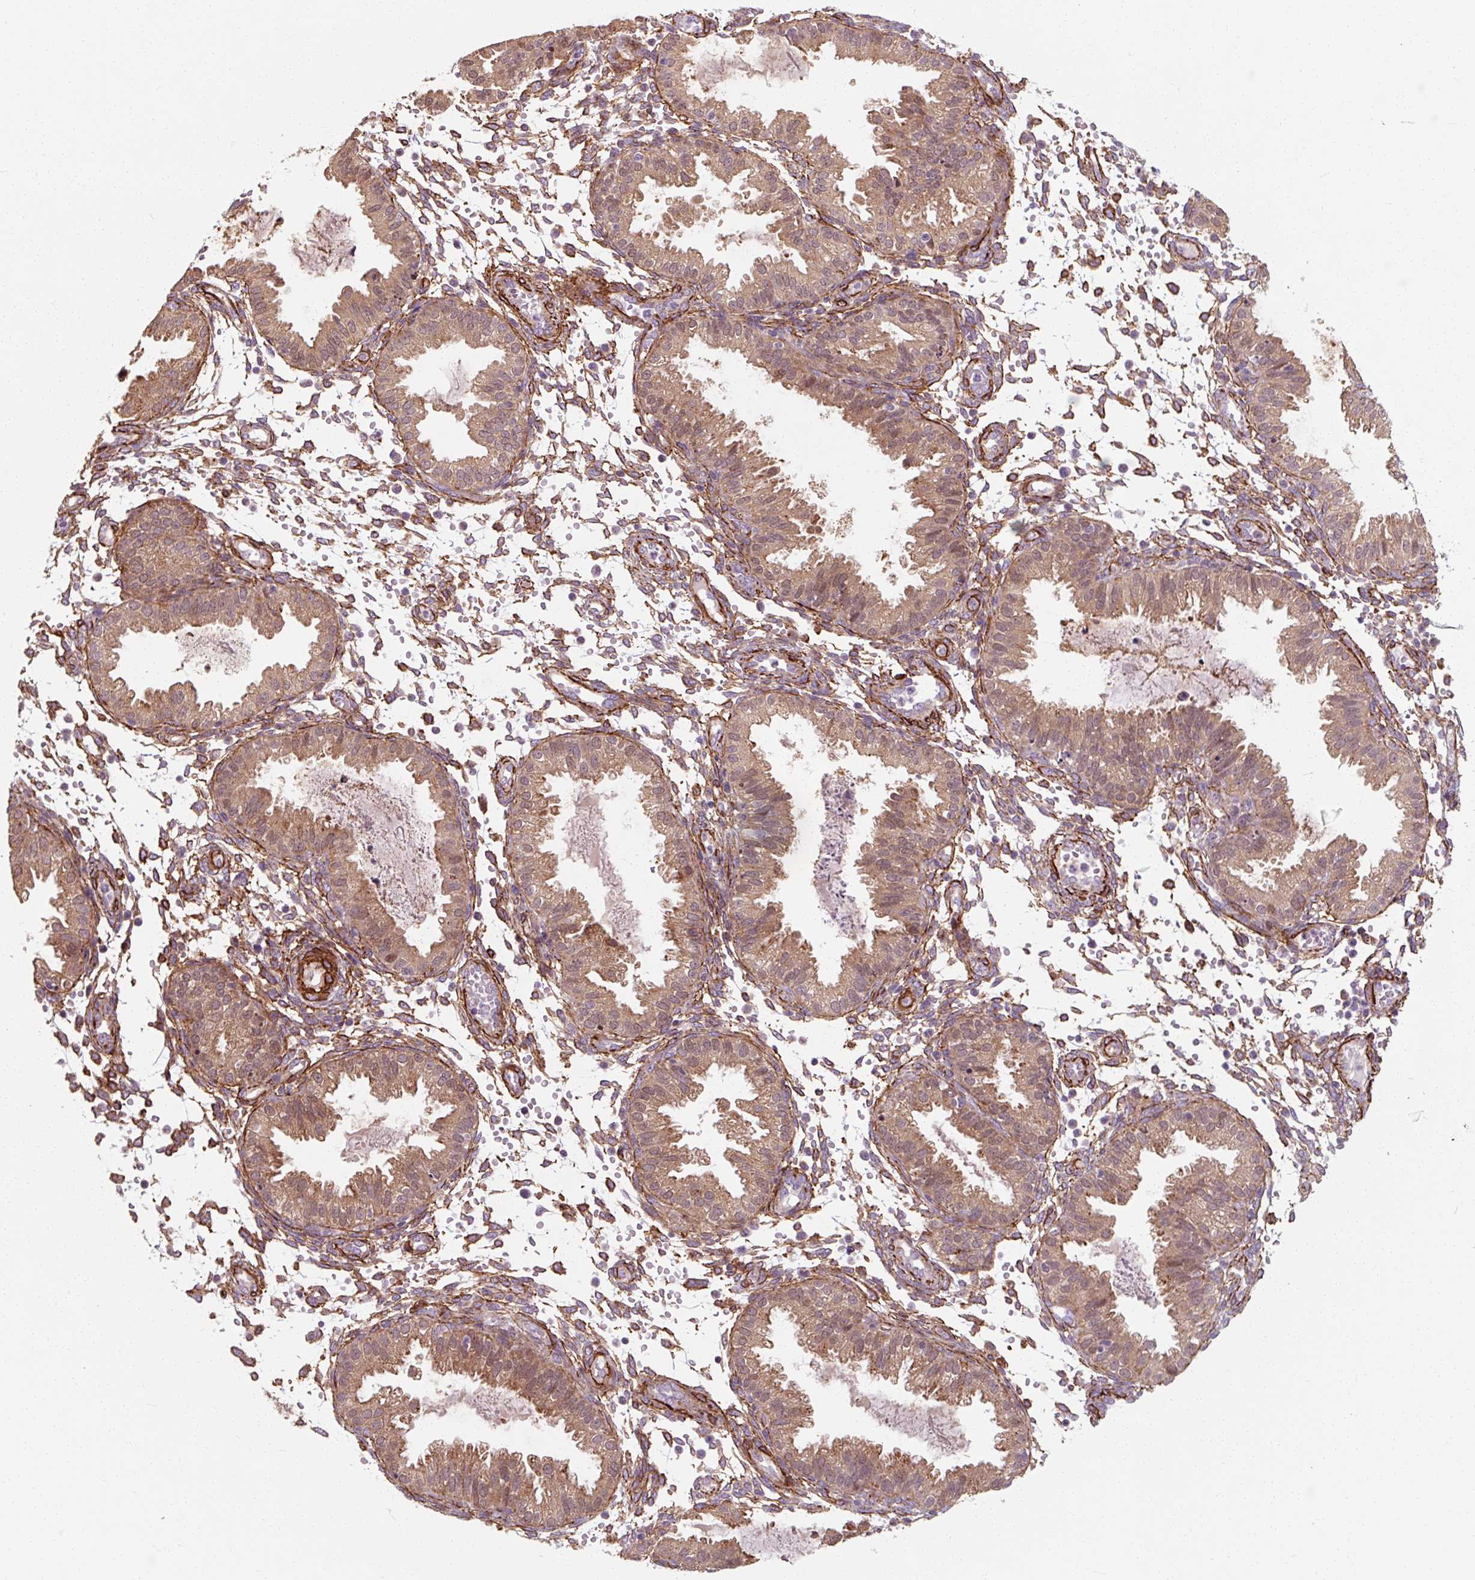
{"staining": {"intensity": "moderate", "quantity": "25%-75%", "location": "cytoplasmic/membranous"}, "tissue": "endometrium", "cell_type": "Cells in endometrial stroma", "image_type": "normal", "snomed": [{"axis": "morphology", "description": "Normal tissue, NOS"}, {"axis": "topography", "description": "Endometrium"}], "caption": "A brown stain shows moderate cytoplasmic/membranous expression of a protein in cells in endometrial stroma of unremarkable endometrium. Nuclei are stained in blue.", "gene": "MRPS5", "patient": {"sex": "female", "age": 33}}